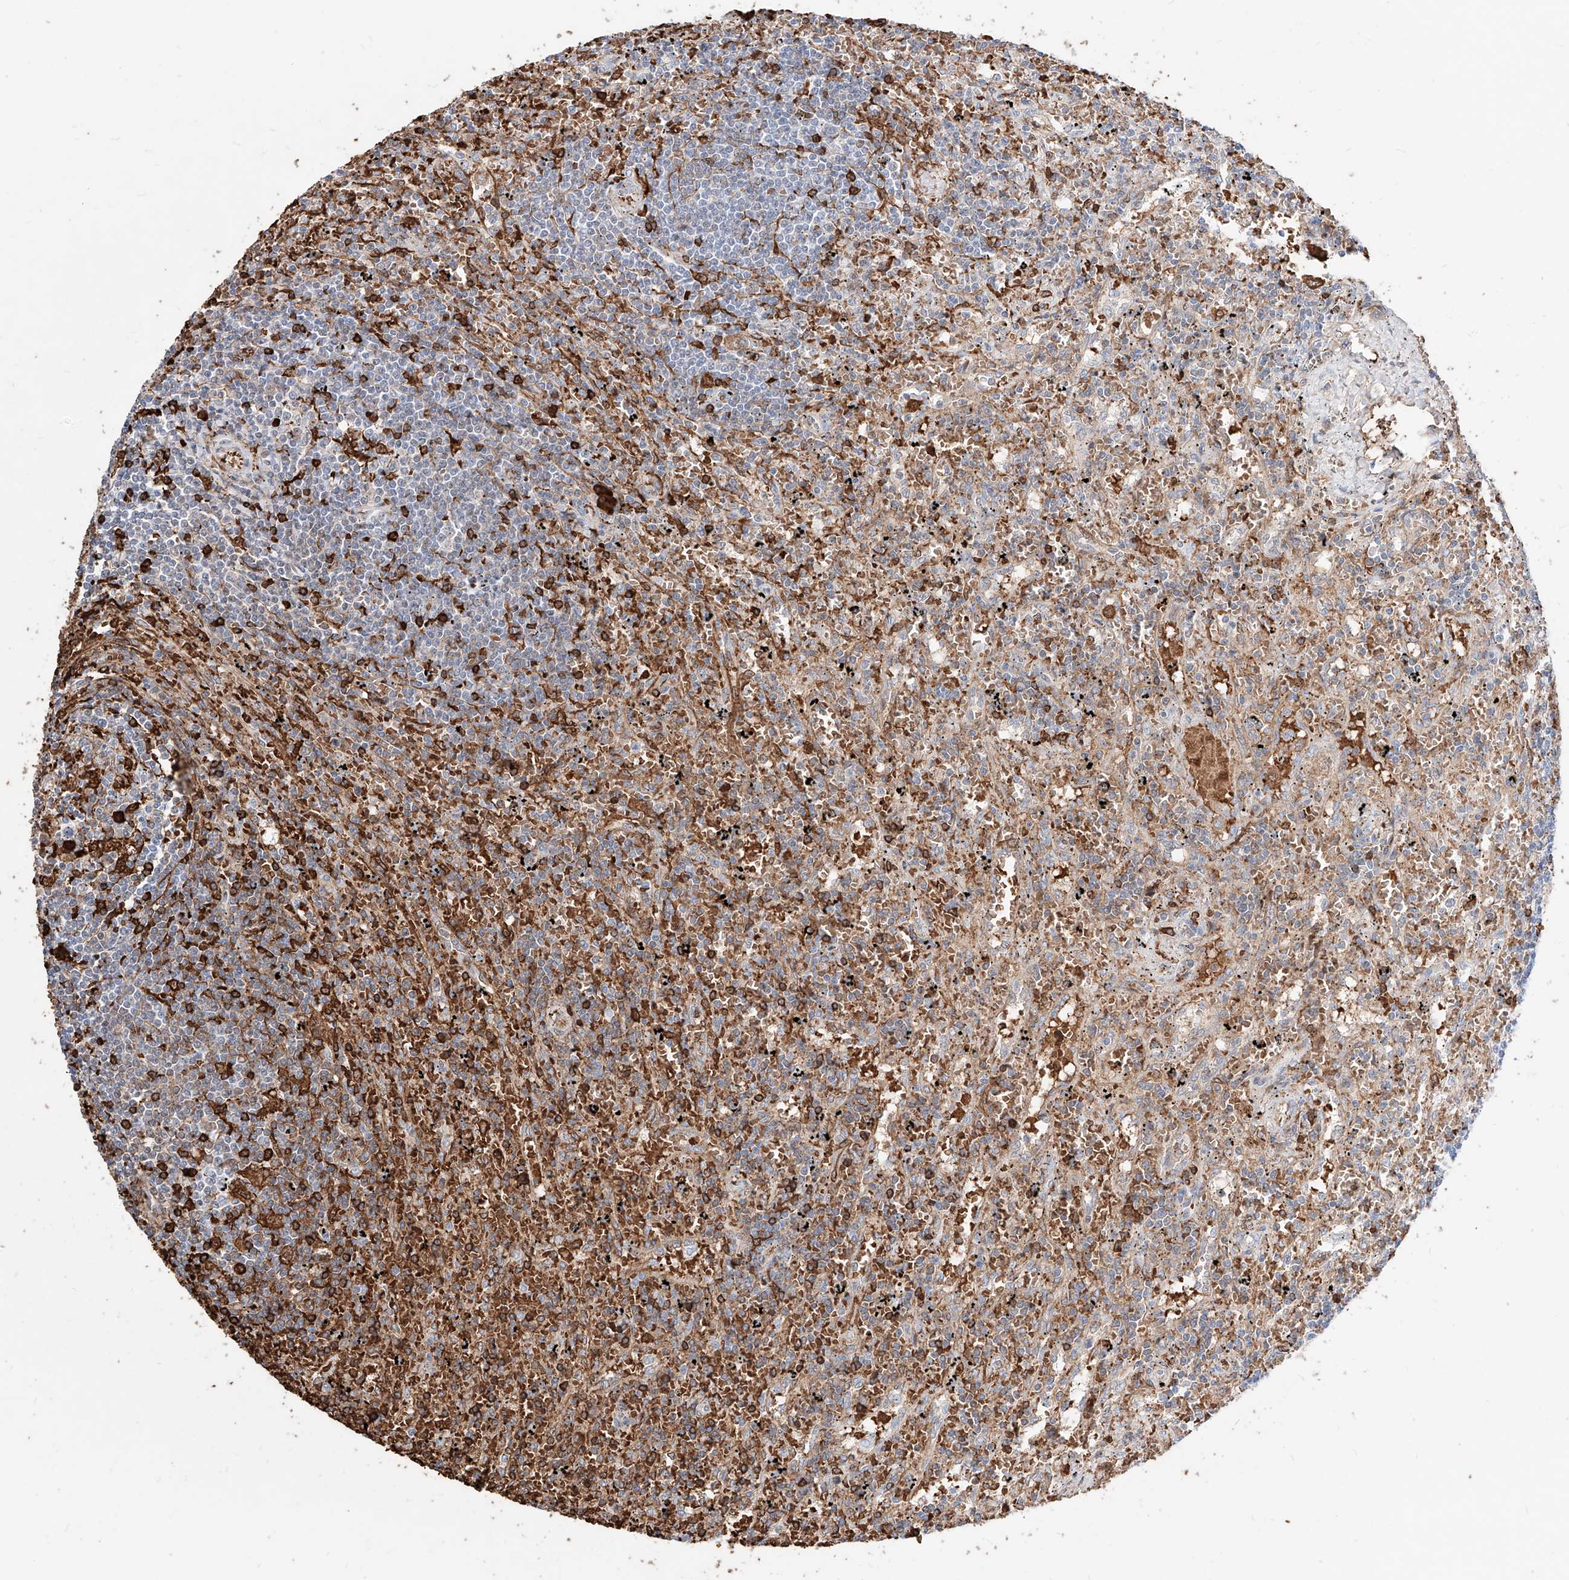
{"staining": {"intensity": "moderate", "quantity": "<25%", "location": "cytoplasmic/membranous"}, "tissue": "lymphoma", "cell_type": "Tumor cells", "image_type": "cancer", "snomed": [{"axis": "morphology", "description": "Malignant lymphoma, non-Hodgkin's type, Low grade"}, {"axis": "topography", "description": "Spleen"}], "caption": "Immunohistochemical staining of malignant lymphoma, non-Hodgkin's type (low-grade) reveals moderate cytoplasmic/membranous protein expression in about <25% of tumor cells. (DAB IHC, brown staining for protein, blue staining for nuclei).", "gene": "ZFP42", "patient": {"sex": "male", "age": 76}}